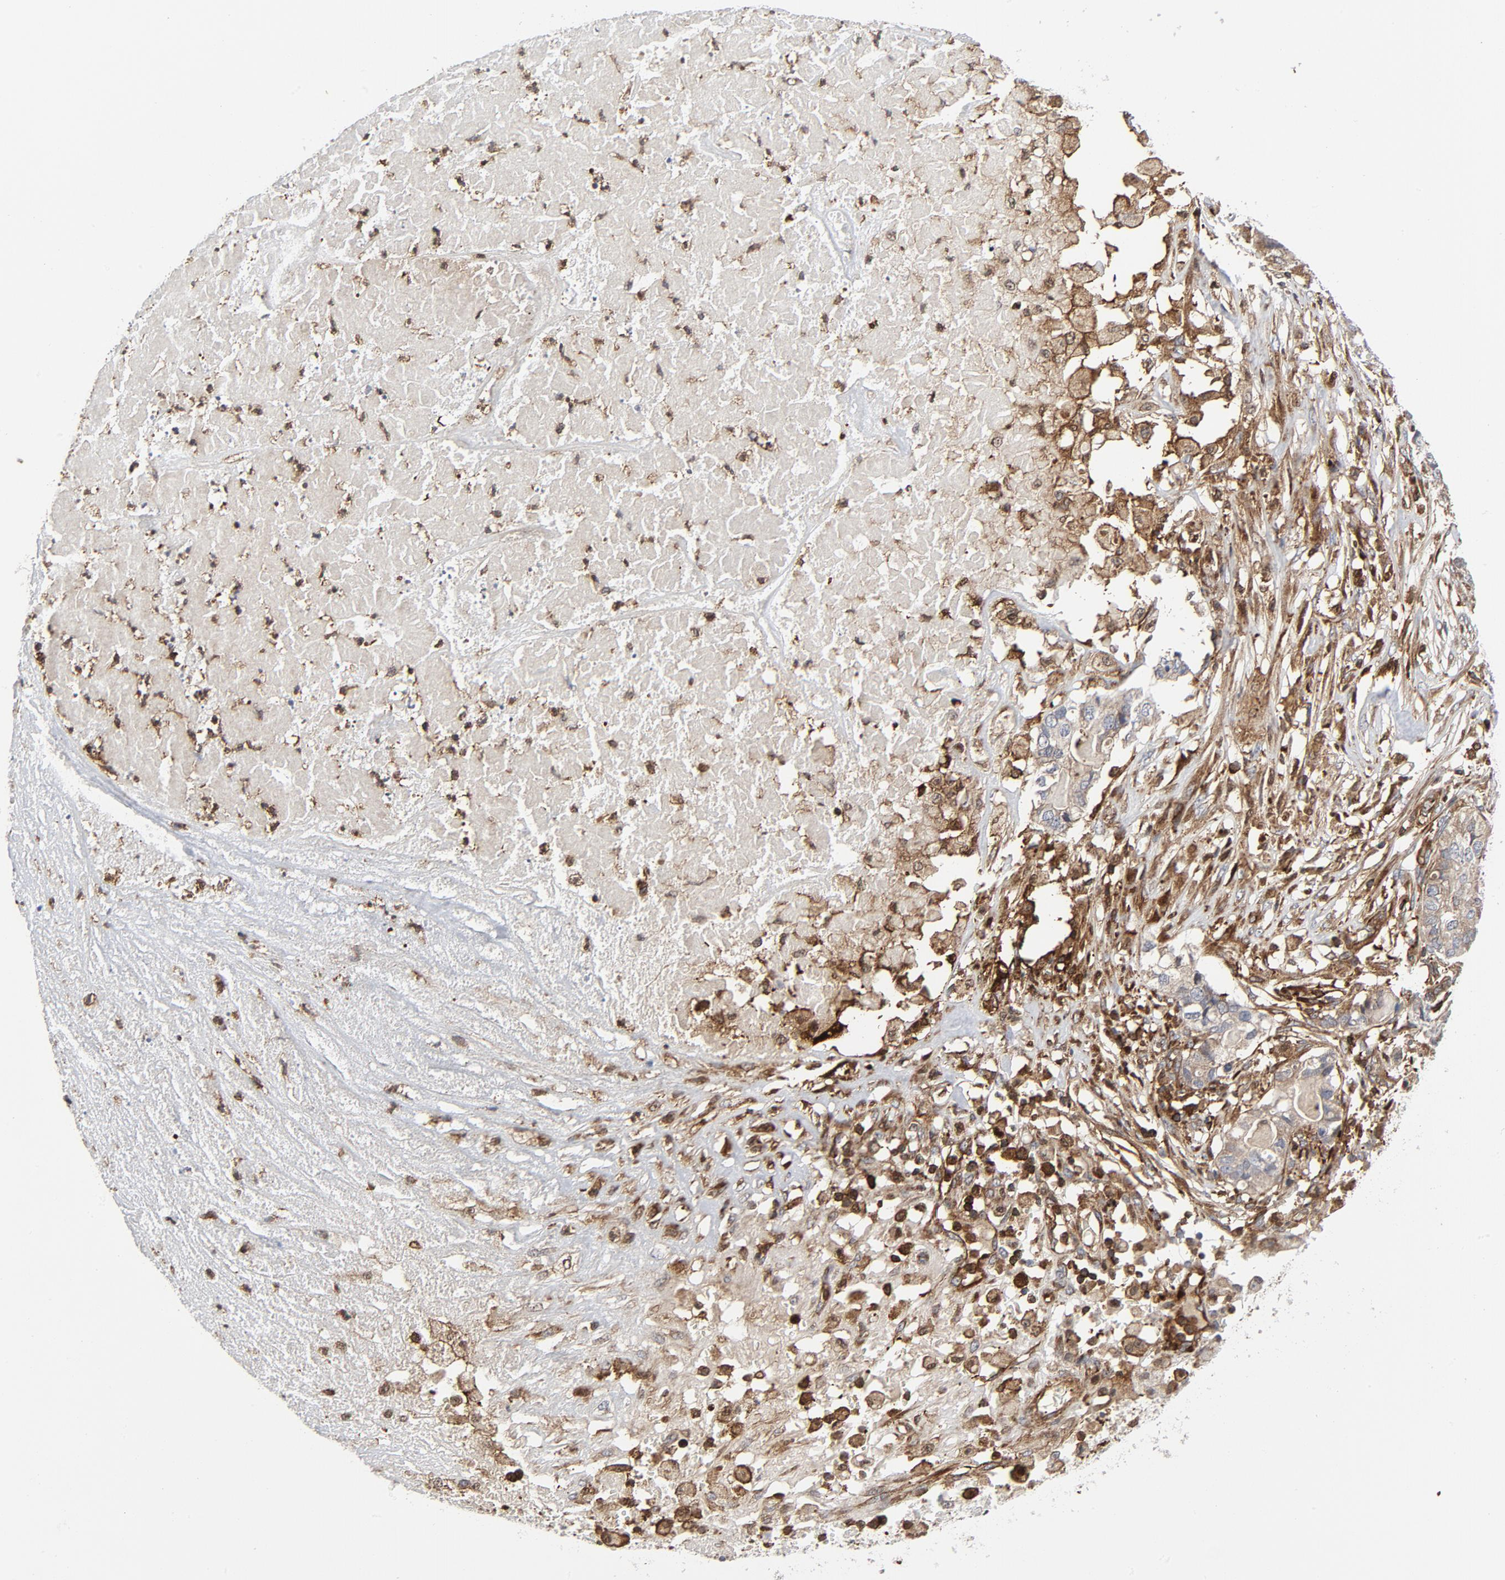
{"staining": {"intensity": "moderate", "quantity": ">75%", "location": "cytoplasmic/membranous"}, "tissue": "pancreatic cancer", "cell_type": "Tumor cells", "image_type": "cancer", "snomed": [{"axis": "morphology", "description": "Adenocarcinoma, NOS"}, {"axis": "topography", "description": "Pancreas"}], "caption": "Immunohistochemical staining of human pancreatic cancer reveals medium levels of moderate cytoplasmic/membranous protein expression in approximately >75% of tumor cells. (Brightfield microscopy of DAB IHC at high magnification).", "gene": "YES1", "patient": {"sex": "male", "age": 50}}